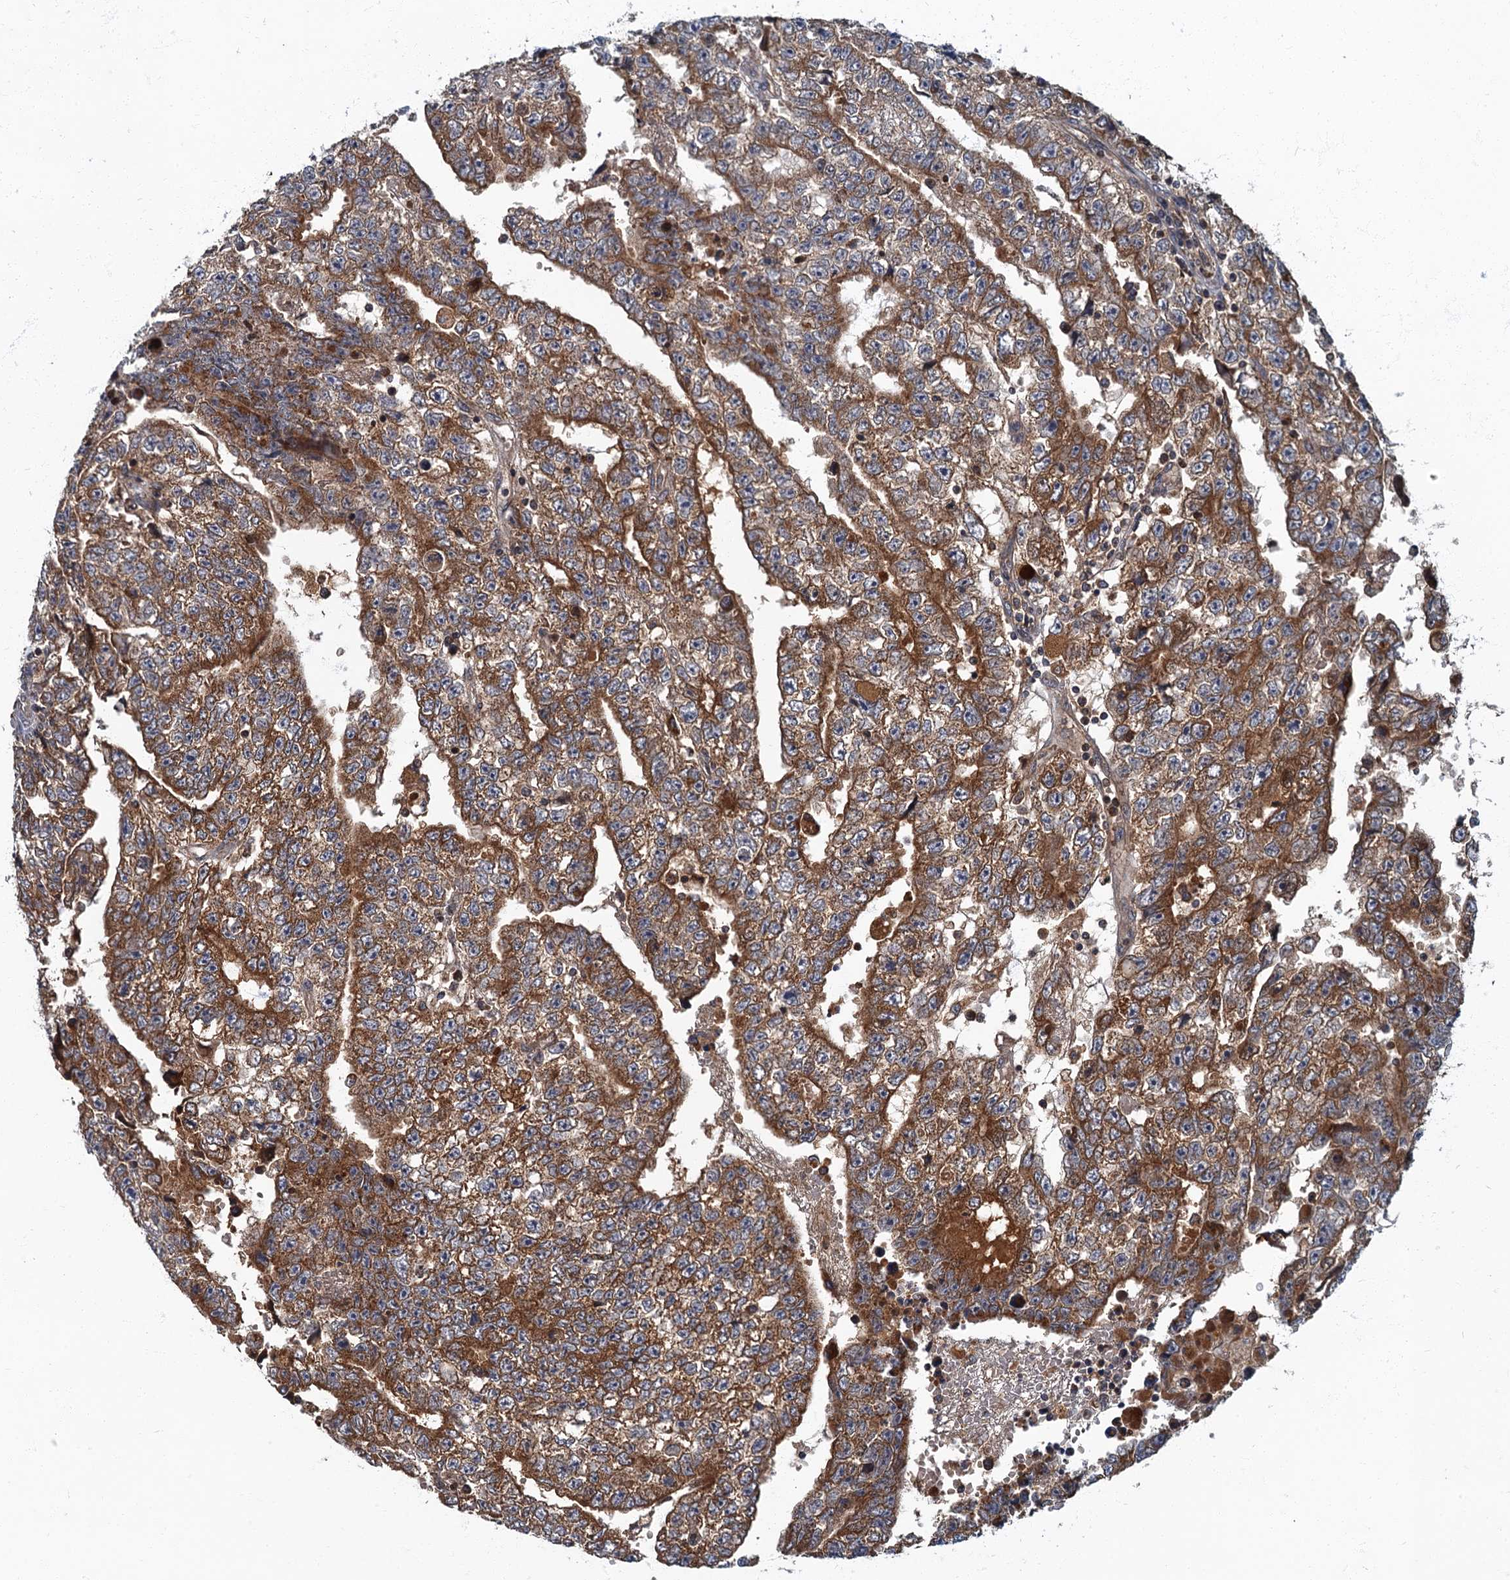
{"staining": {"intensity": "moderate", "quantity": ">75%", "location": "cytoplasmic/membranous"}, "tissue": "testis cancer", "cell_type": "Tumor cells", "image_type": "cancer", "snomed": [{"axis": "morphology", "description": "Carcinoma, Embryonal, NOS"}, {"axis": "topography", "description": "Testis"}], "caption": "Protein staining reveals moderate cytoplasmic/membranous positivity in approximately >75% of tumor cells in embryonal carcinoma (testis).", "gene": "SLC11A2", "patient": {"sex": "male", "age": 25}}